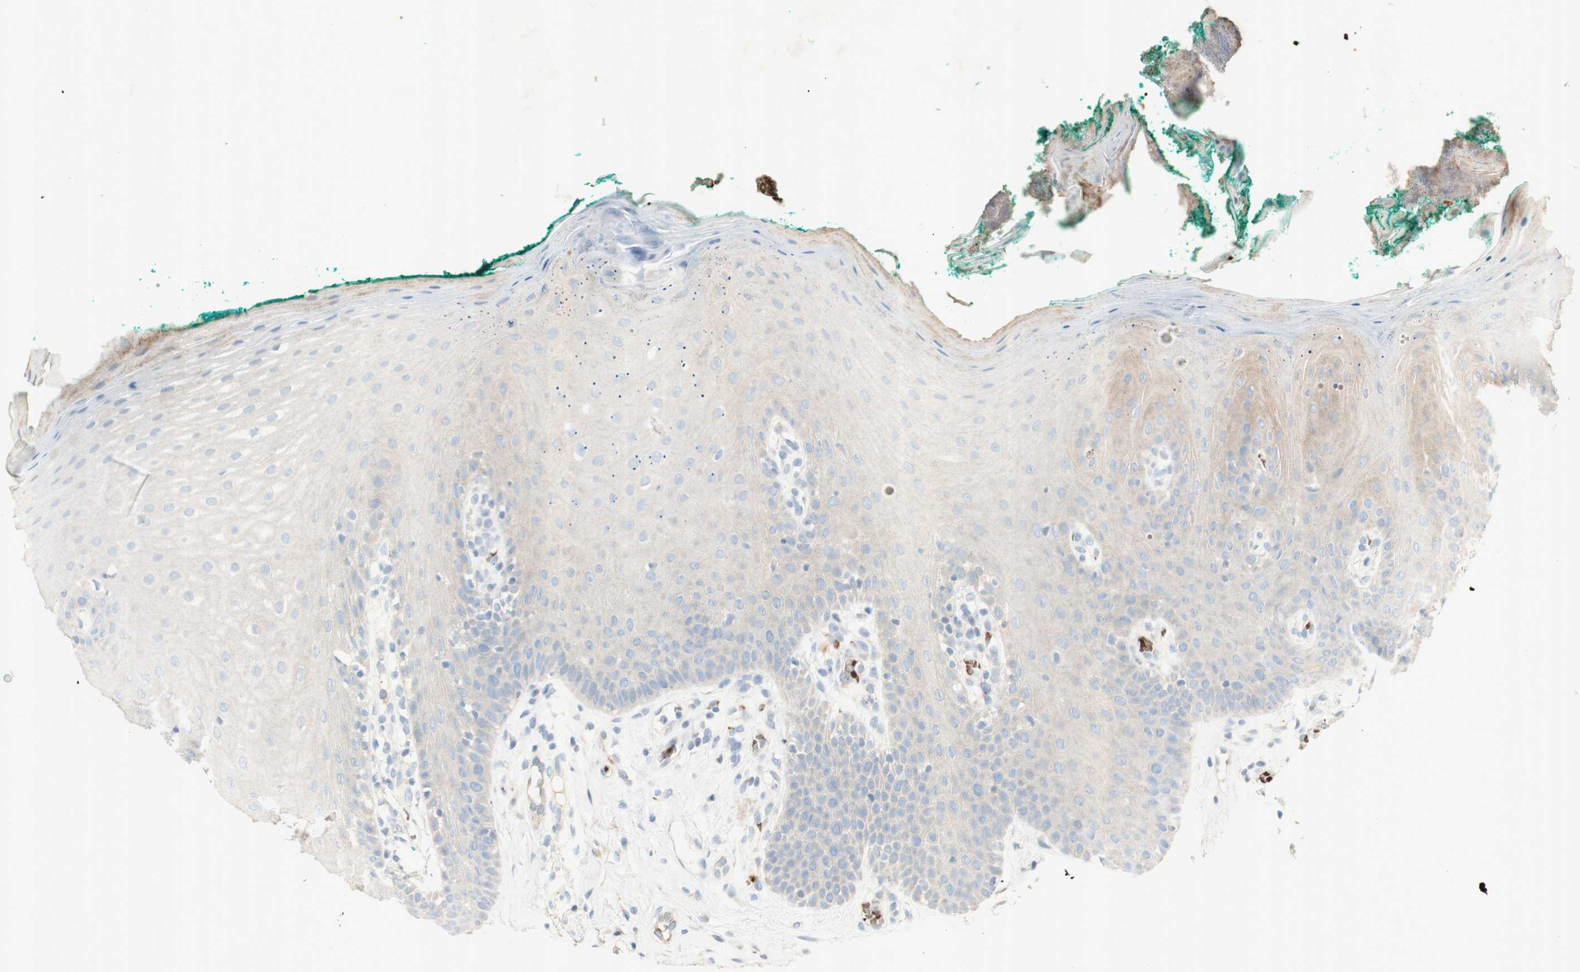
{"staining": {"intensity": "weak", "quantity": "<25%", "location": "cytoplasmic/membranous"}, "tissue": "oral mucosa", "cell_type": "Squamous epithelial cells", "image_type": "normal", "snomed": [{"axis": "morphology", "description": "Normal tissue, NOS"}, {"axis": "topography", "description": "Skeletal muscle"}, {"axis": "topography", "description": "Oral tissue"}], "caption": "This is an immunohistochemistry (IHC) micrograph of benign human oral mucosa. There is no expression in squamous epithelial cells.", "gene": "GAN", "patient": {"sex": "male", "age": 58}}